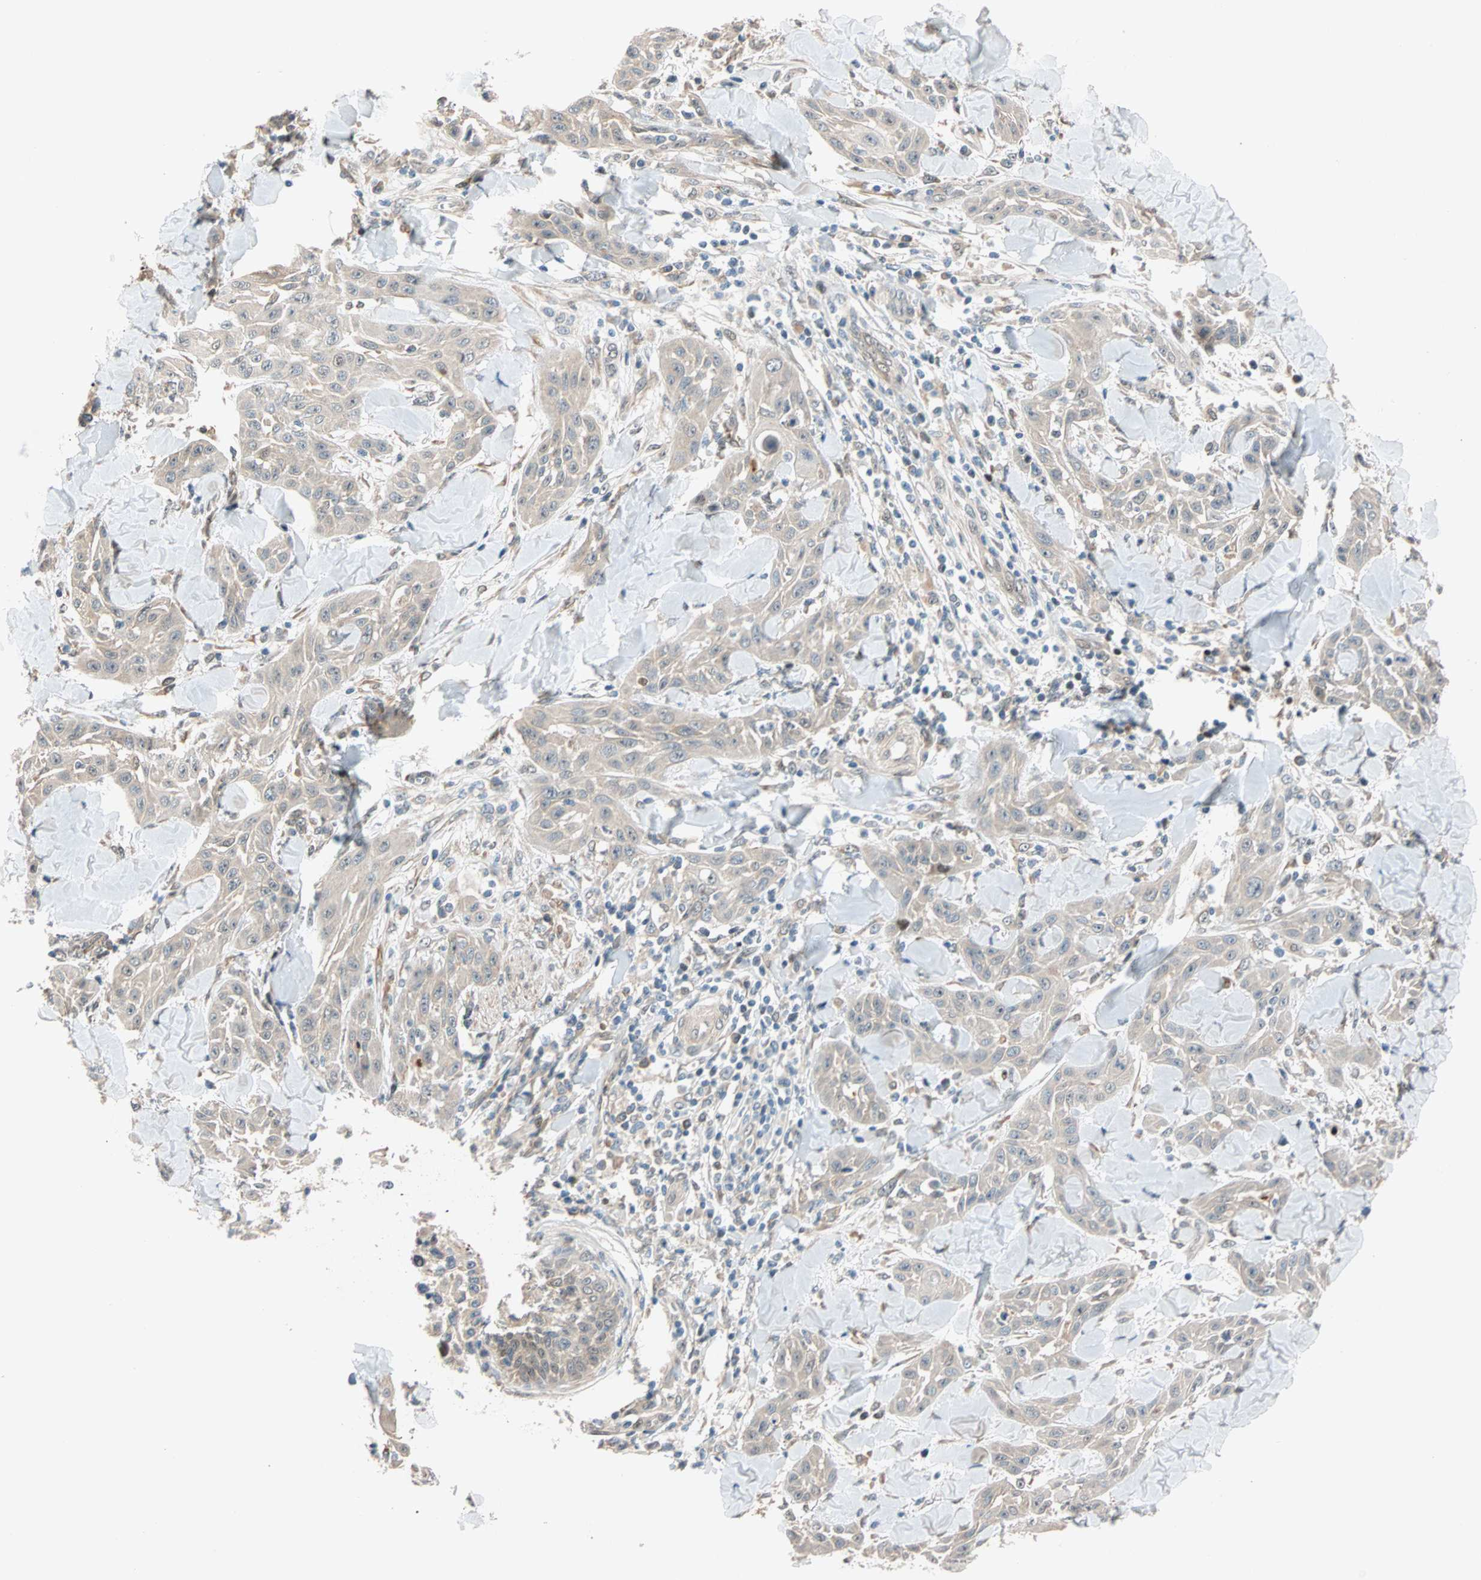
{"staining": {"intensity": "weak", "quantity": ">75%", "location": "cytoplasmic/membranous"}, "tissue": "skin cancer", "cell_type": "Tumor cells", "image_type": "cancer", "snomed": [{"axis": "morphology", "description": "Squamous cell carcinoma, NOS"}, {"axis": "topography", "description": "Skin"}], "caption": "A high-resolution histopathology image shows immunohistochemistry staining of skin cancer (squamous cell carcinoma), which reveals weak cytoplasmic/membranous expression in about >75% of tumor cells. (brown staining indicates protein expression, while blue staining denotes nuclei).", "gene": "HECW1", "patient": {"sex": "male", "age": 24}}